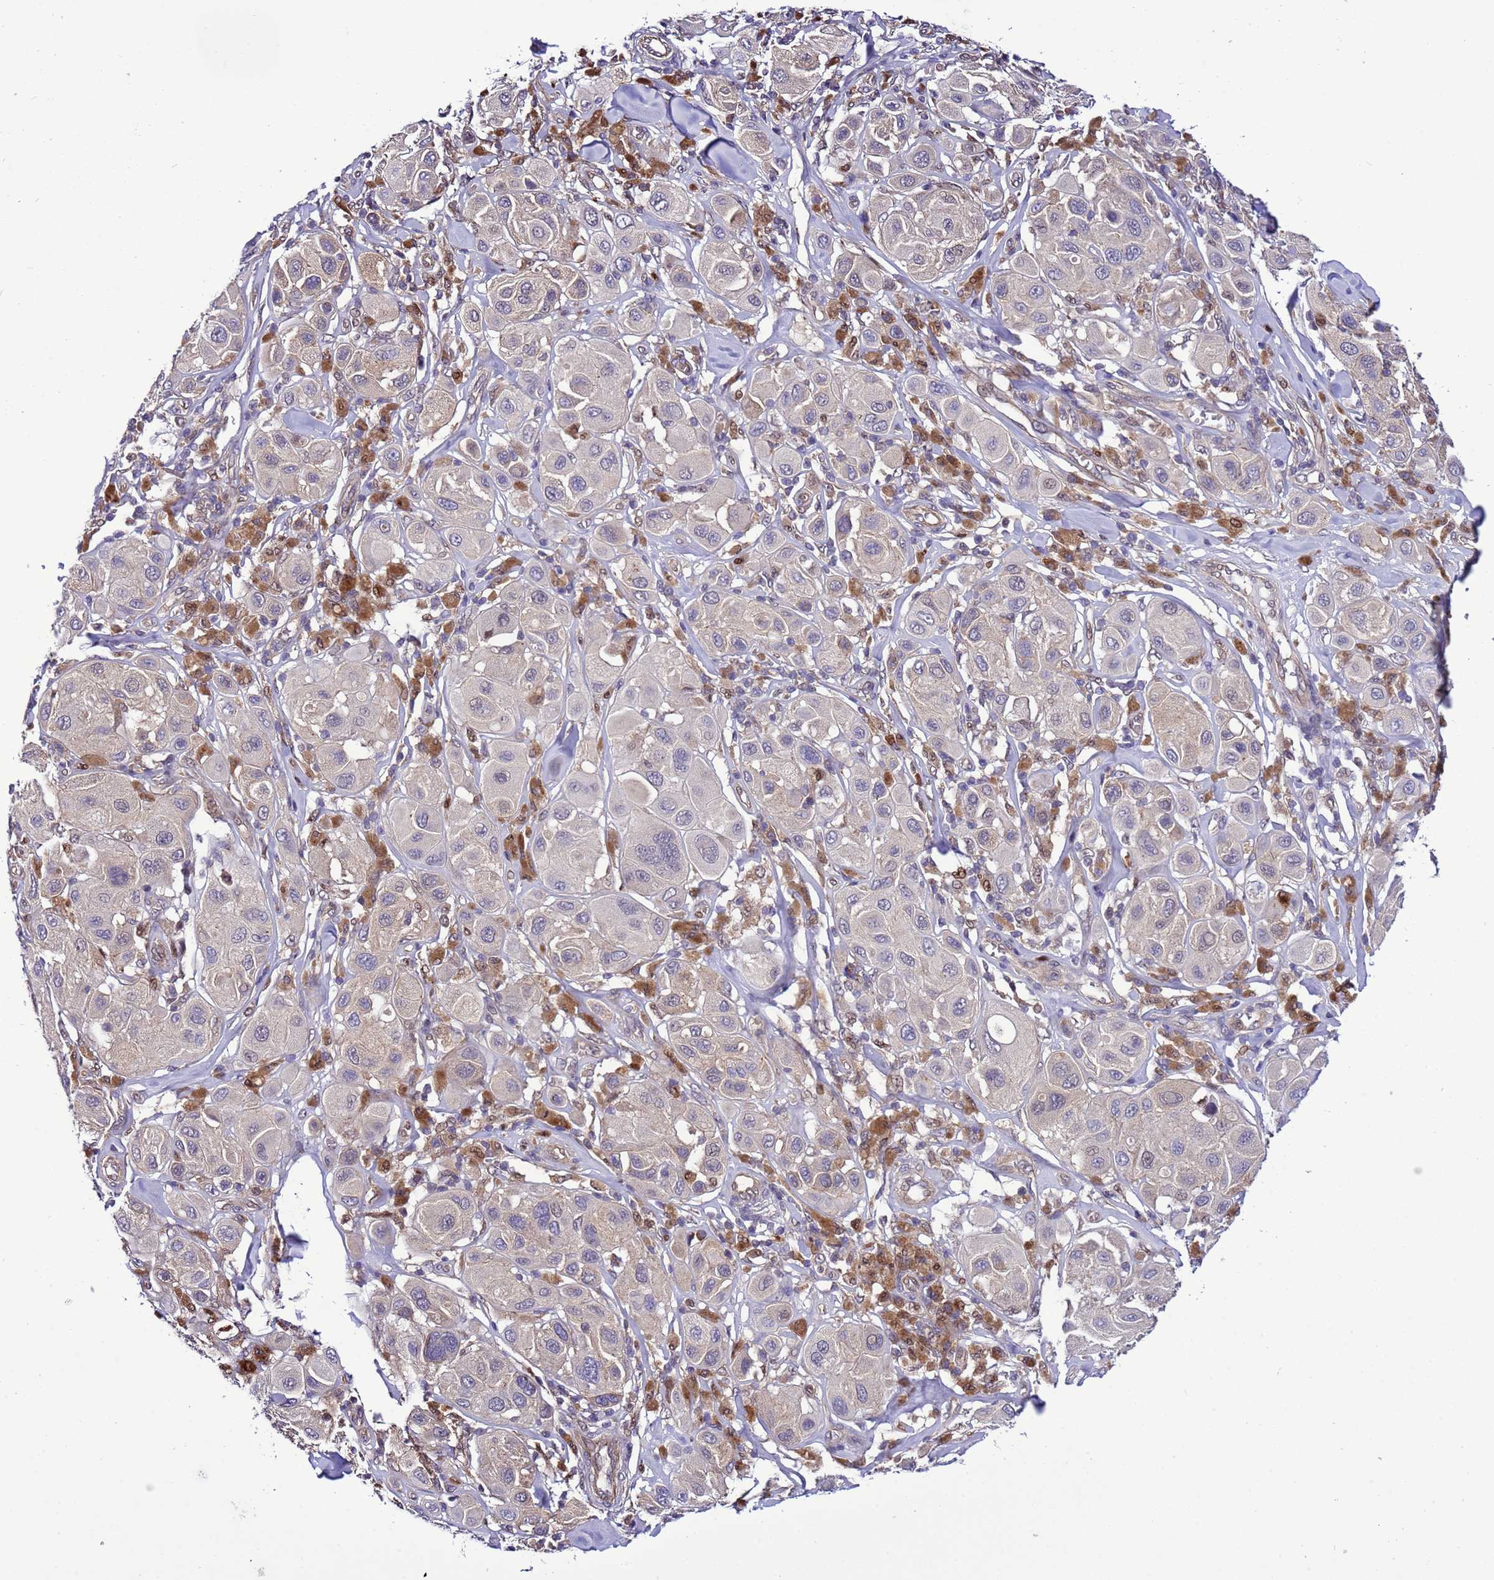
{"staining": {"intensity": "negative", "quantity": "none", "location": "none"}, "tissue": "melanoma", "cell_type": "Tumor cells", "image_type": "cancer", "snomed": [{"axis": "morphology", "description": "Malignant melanoma, Metastatic site"}, {"axis": "topography", "description": "Skin"}], "caption": "Immunohistochemistry photomicrograph of neoplastic tissue: human melanoma stained with DAB shows no significant protein staining in tumor cells.", "gene": "RASD1", "patient": {"sex": "male", "age": 41}}